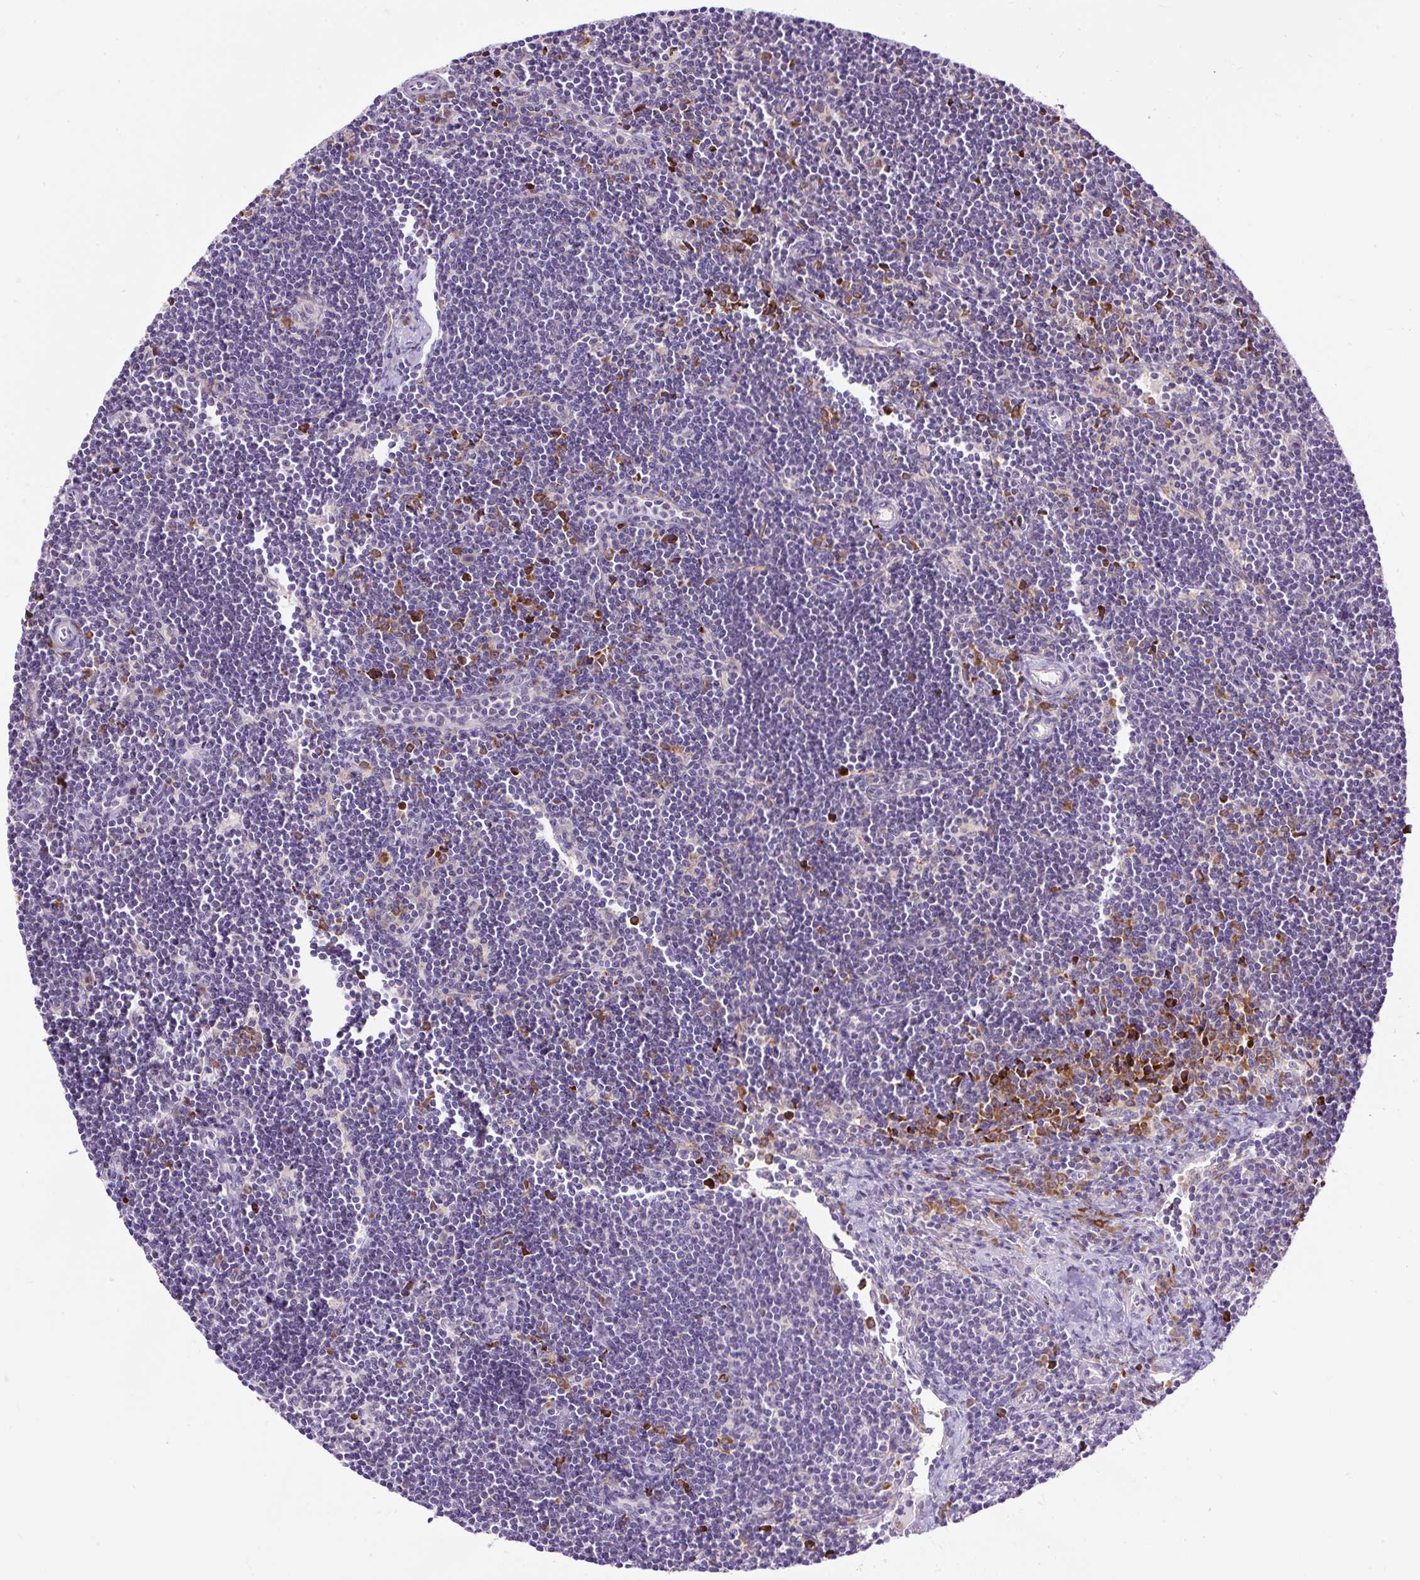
{"staining": {"intensity": "negative", "quantity": "none", "location": "none"}, "tissue": "lymph node", "cell_type": "Germinal center cells", "image_type": "normal", "snomed": [{"axis": "morphology", "description": "Normal tissue, NOS"}, {"axis": "topography", "description": "Lymph node"}], "caption": "DAB immunohistochemical staining of benign lymph node demonstrates no significant staining in germinal center cells. Nuclei are stained in blue.", "gene": "FMC1", "patient": {"sex": "female", "age": 29}}